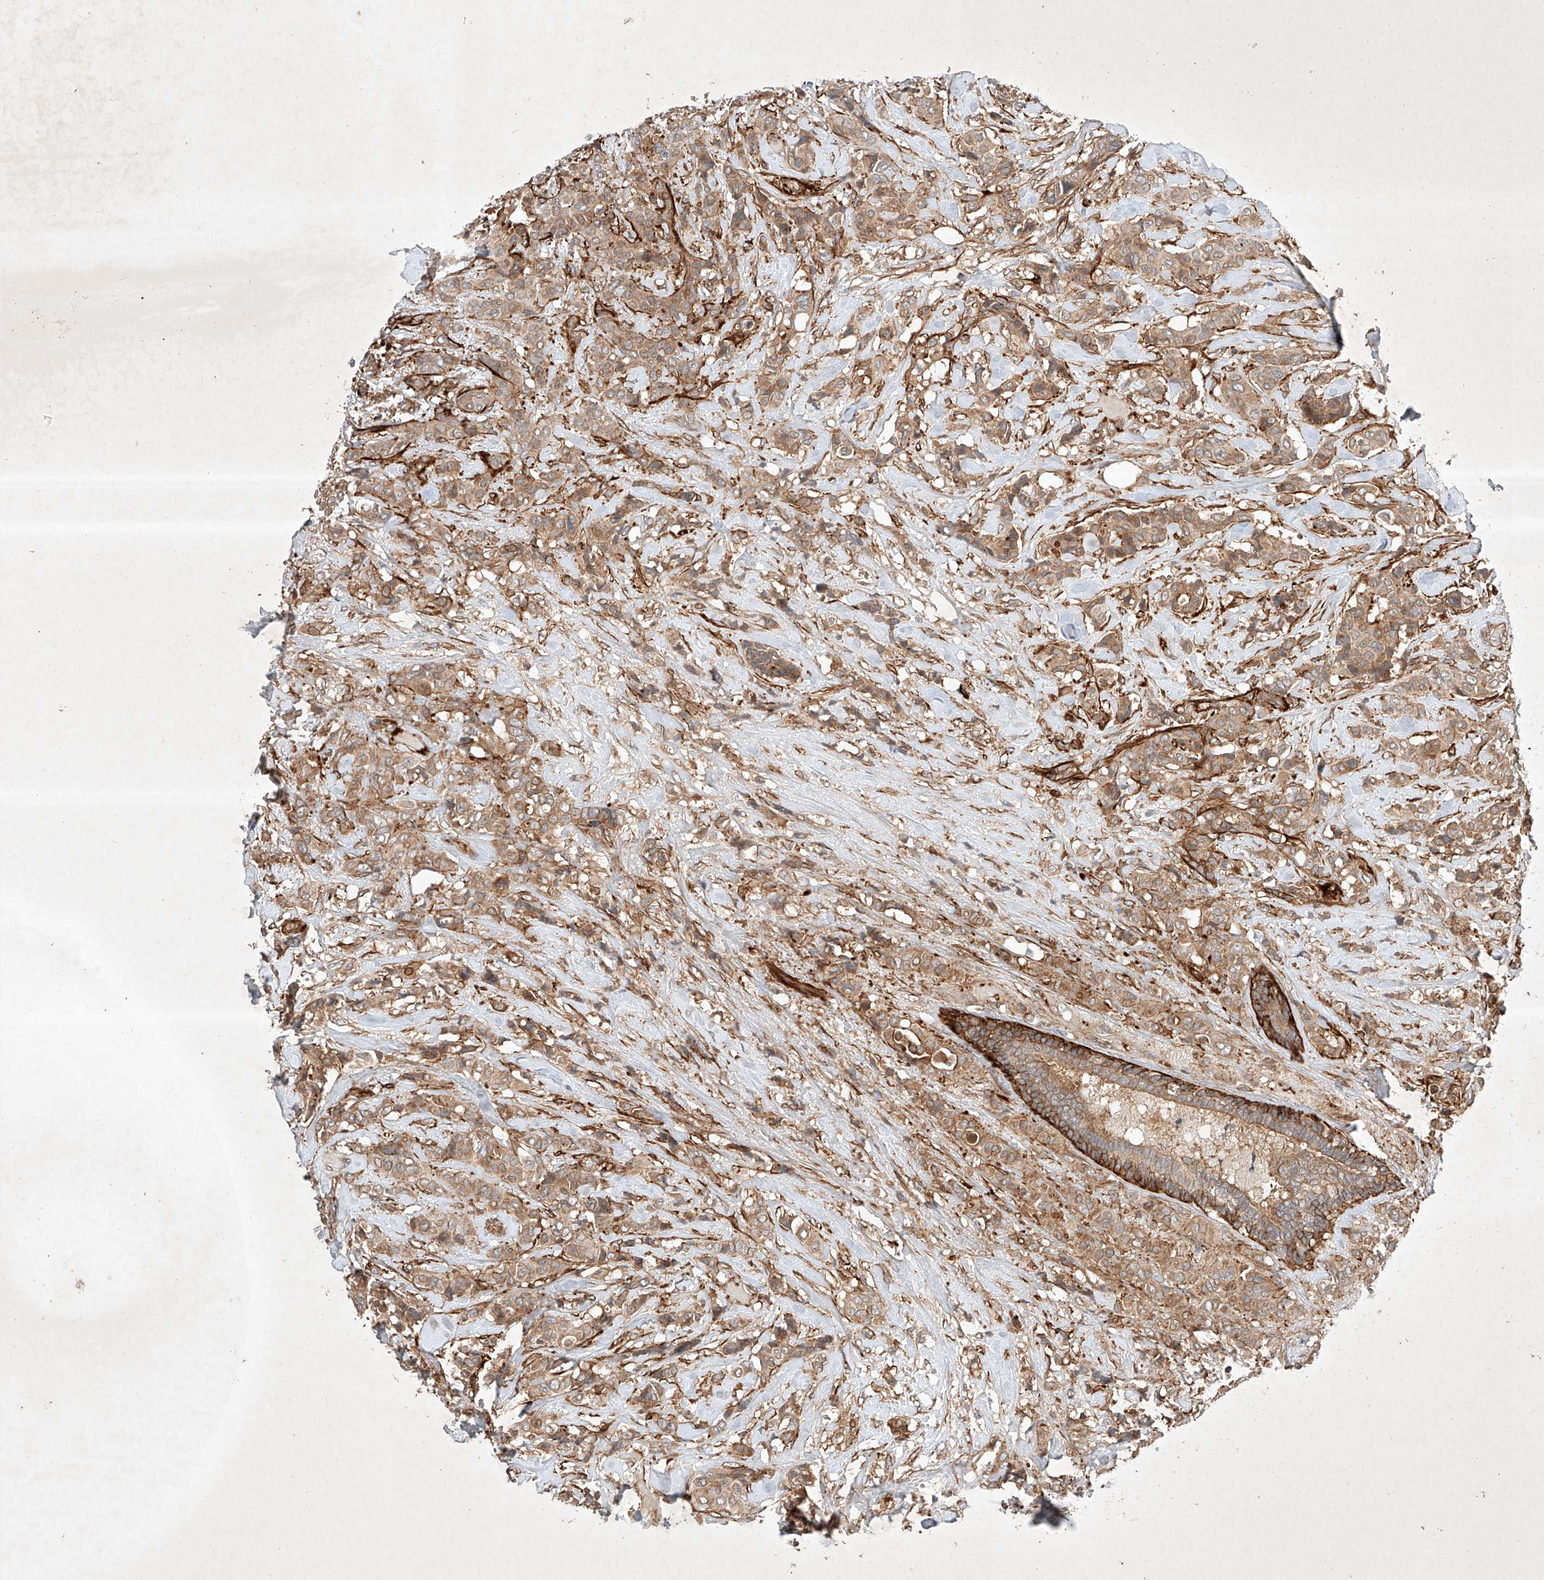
{"staining": {"intensity": "moderate", "quantity": ">75%", "location": "cytoplasmic/membranous"}, "tissue": "breast cancer", "cell_type": "Tumor cells", "image_type": "cancer", "snomed": [{"axis": "morphology", "description": "Lobular carcinoma"}, {"axis": "topography", "description": "Breast"}], "caption": "This photomicrograph displays breast cancer stained with IHC to label a protein in brown. The cytoplasmic/membranous of tumor cells show moderate positivity for the protein. Nuclei are counter-stained blue.", "gene": "ARHGAP33", "patient": {"sex": "female", "age": 51}}